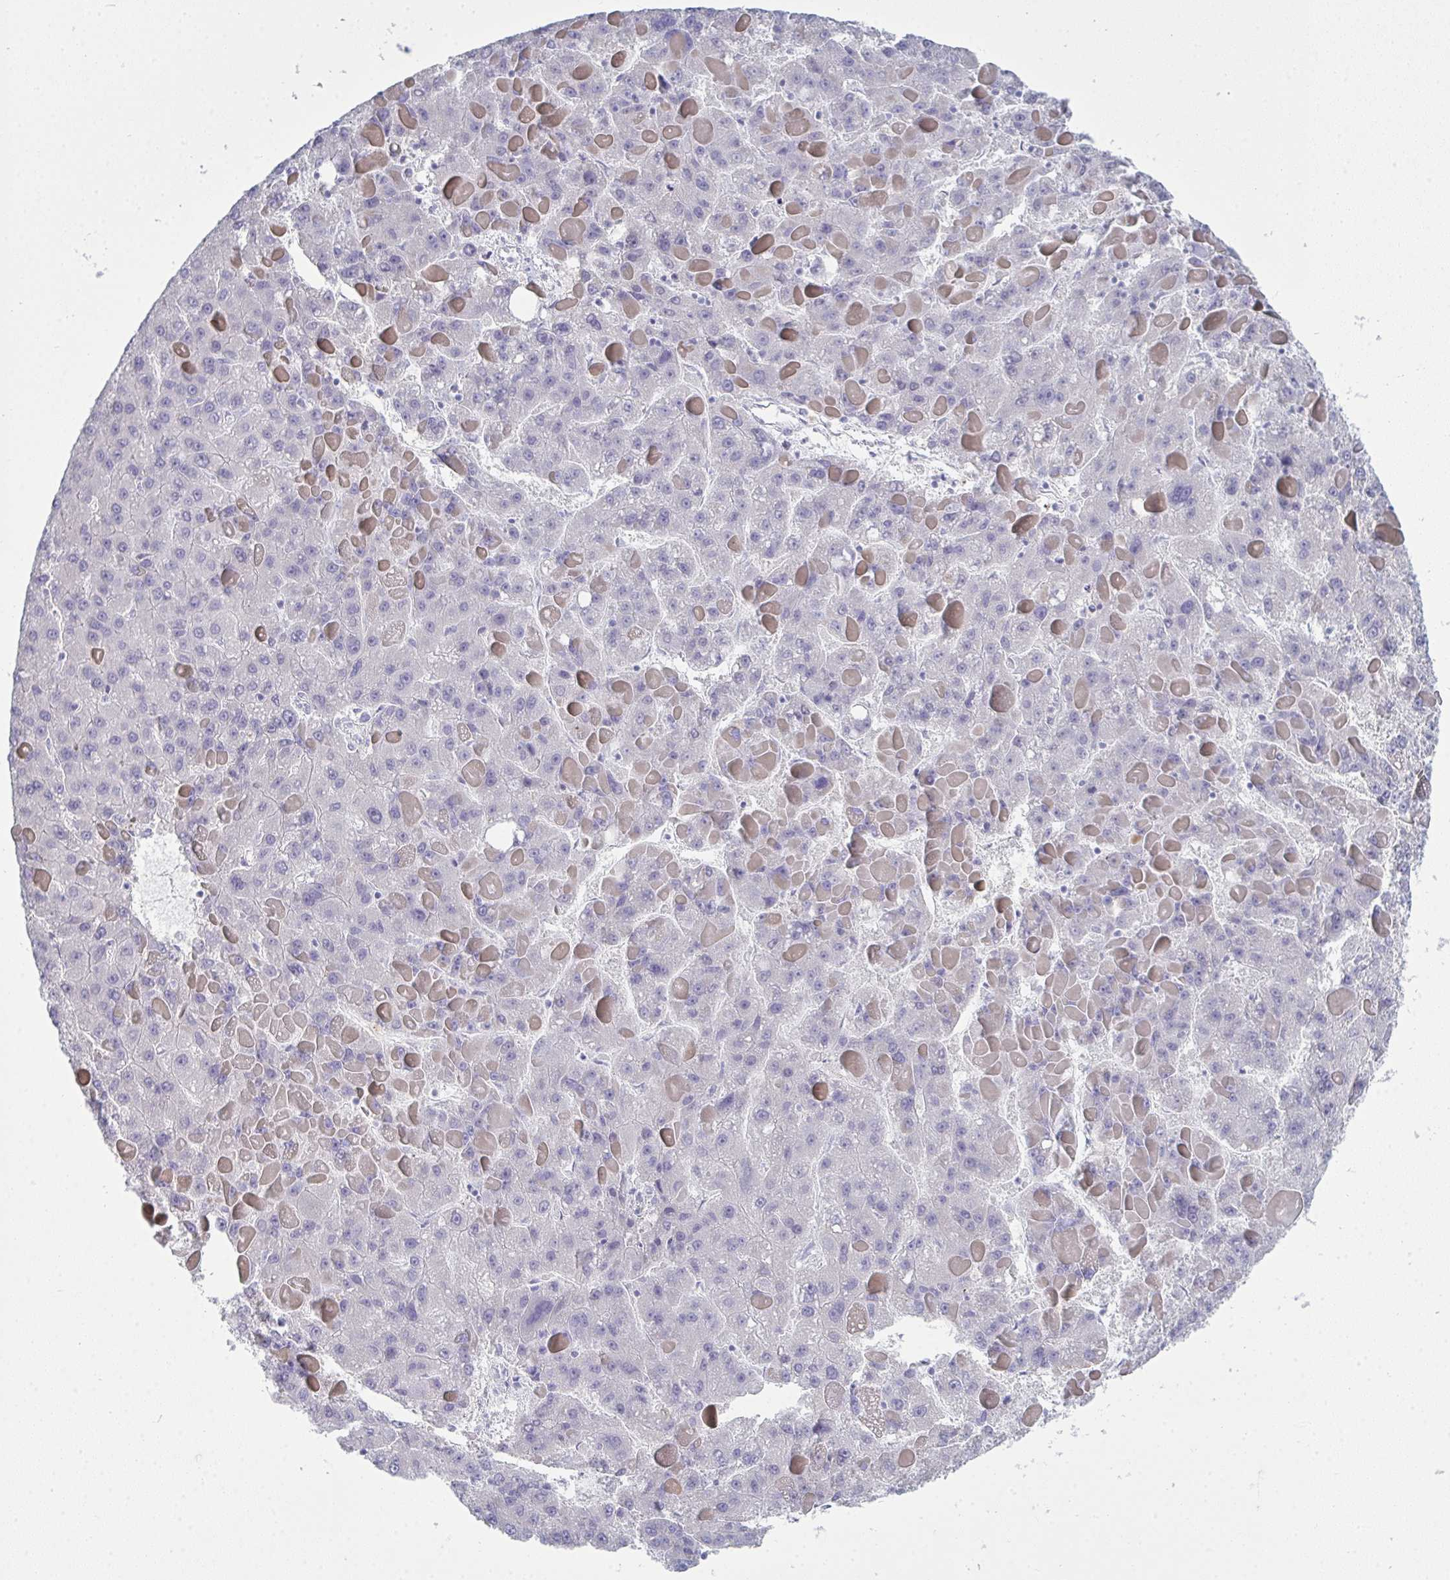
{"staining": {"intensity": "negative", "quantity": "none", "location": "none"}, "tissue": "liver cancer", "cell_type": "Tumor cells", "image_type": "cancer", "snomed": [{"axis": "morphology", "description": "Carcinoma, Hepatocellular, NOS"}, {"axis": "topography", "description": "Liver"}], "caption": "The immunohistochemistry (IHC) photomicrograph has no significant staining in tumor cells of hepatocellular carcinoma (liver) tissue. (DAB (3,3'-diaminobenzidine) immunohistochemistry (IHC) visualized using brightfield microscopy, high magnification).", "gene": "SERPINB10", "patient": {"sex": "female", "age": 82}}